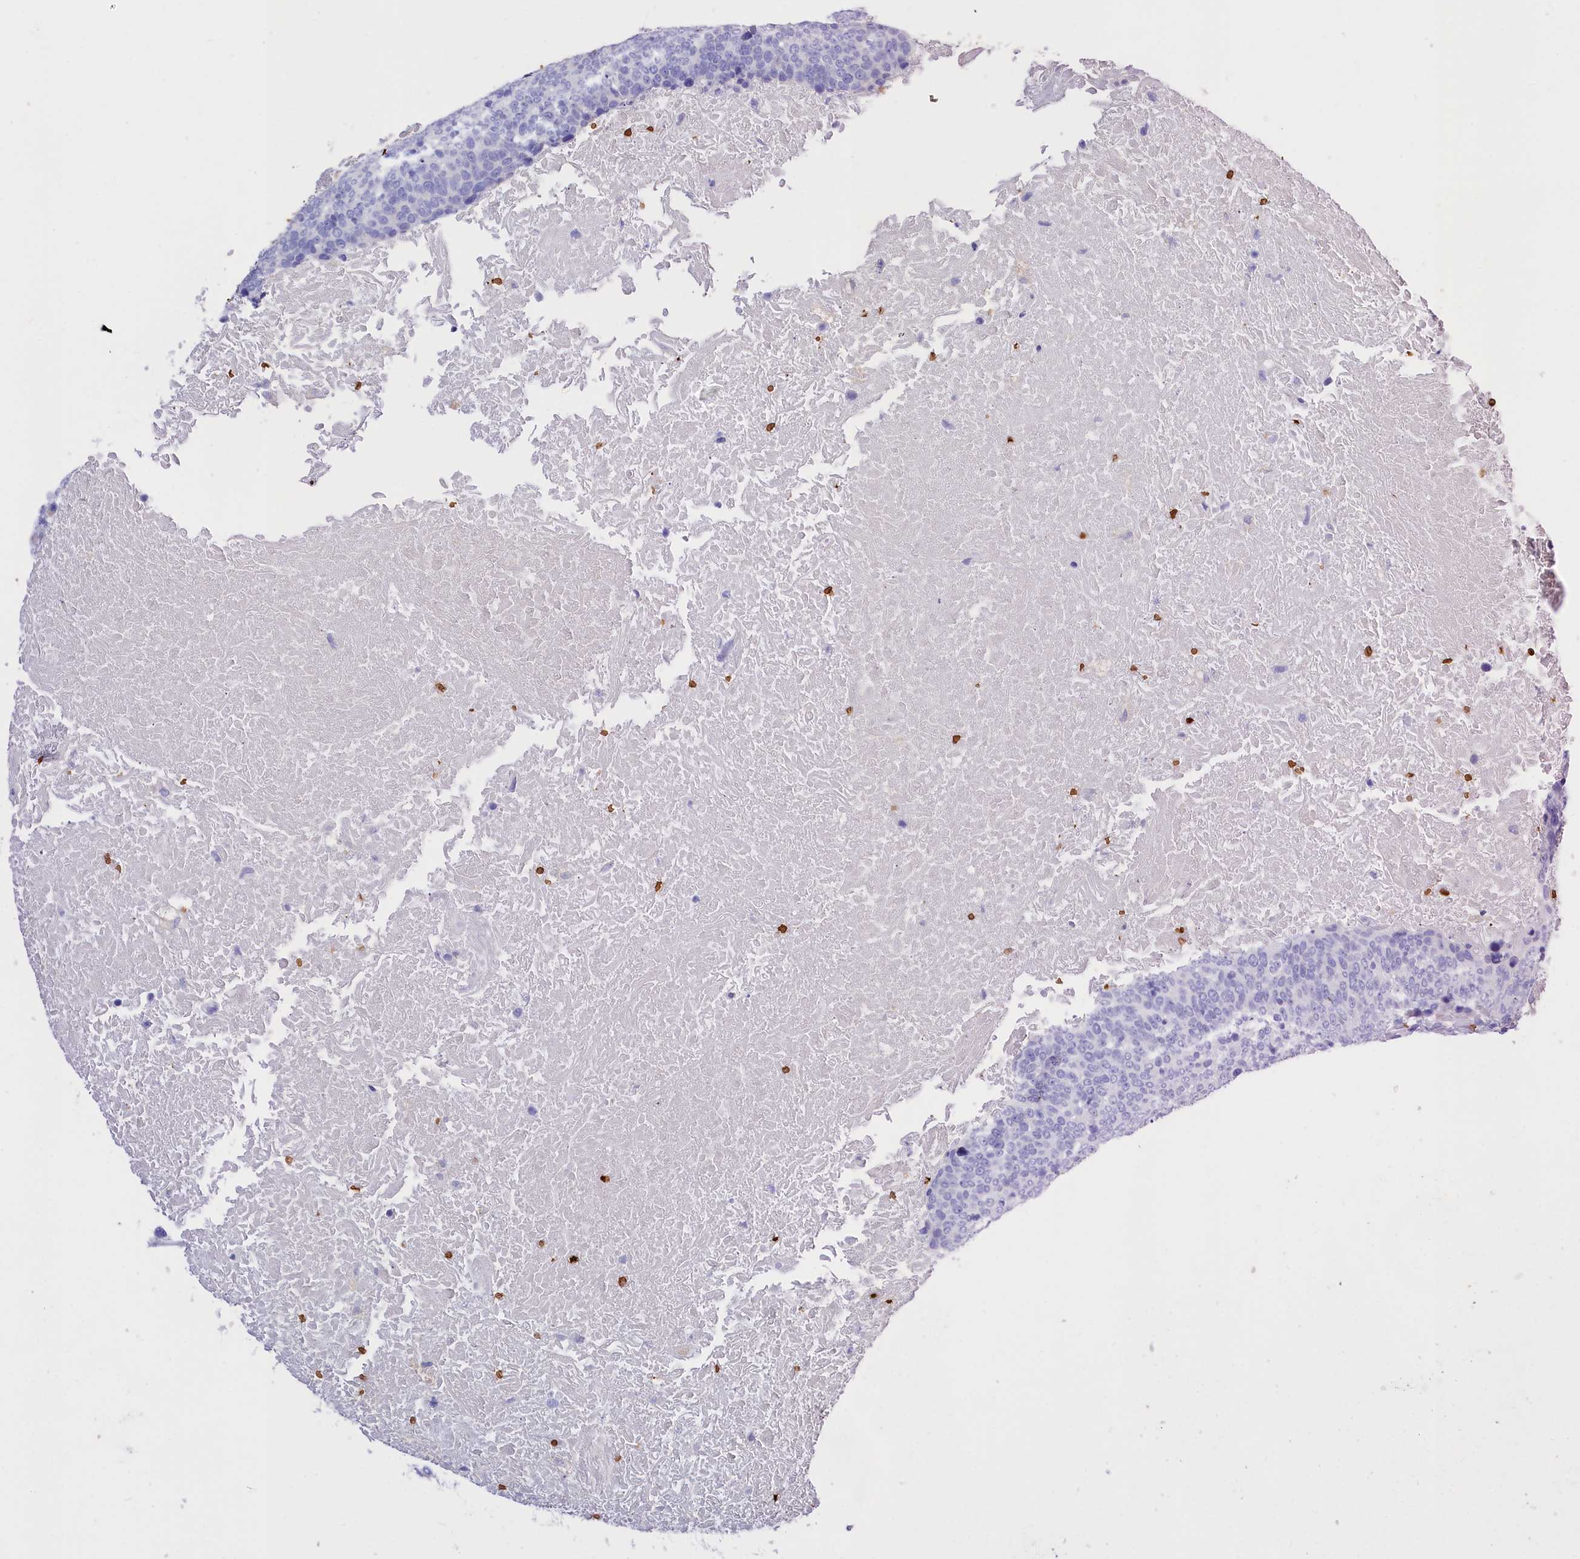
{"staining": {"intensity": "negative", "quantity": "none", "location": "none"}, "tissue": "head and neck cancer", "cell_type": "Tumor cells", "image_type": "cancer", "snomed": [{"axis": "morphology", "description": "Squamous cell carcinoma, NOS"}, {"axis": "morphology", "description": "Squamous cell carcinoma, metastatic, NOS"}, {"axis": "topography", "description": "Lymph node"}, {"axis": "topography", "description": "Head-Neck"}], "caption": "Immunohistochemistry image of neoplastic tissue: human head and neck metastatic squamous cell carcinoma stained with DAB (3,3'-diaminobenzidine) demonstrates no significant protein staining in tumor cells.", "gene": "RPUSD3", "patient": {"sex": "male", "age": 62}}